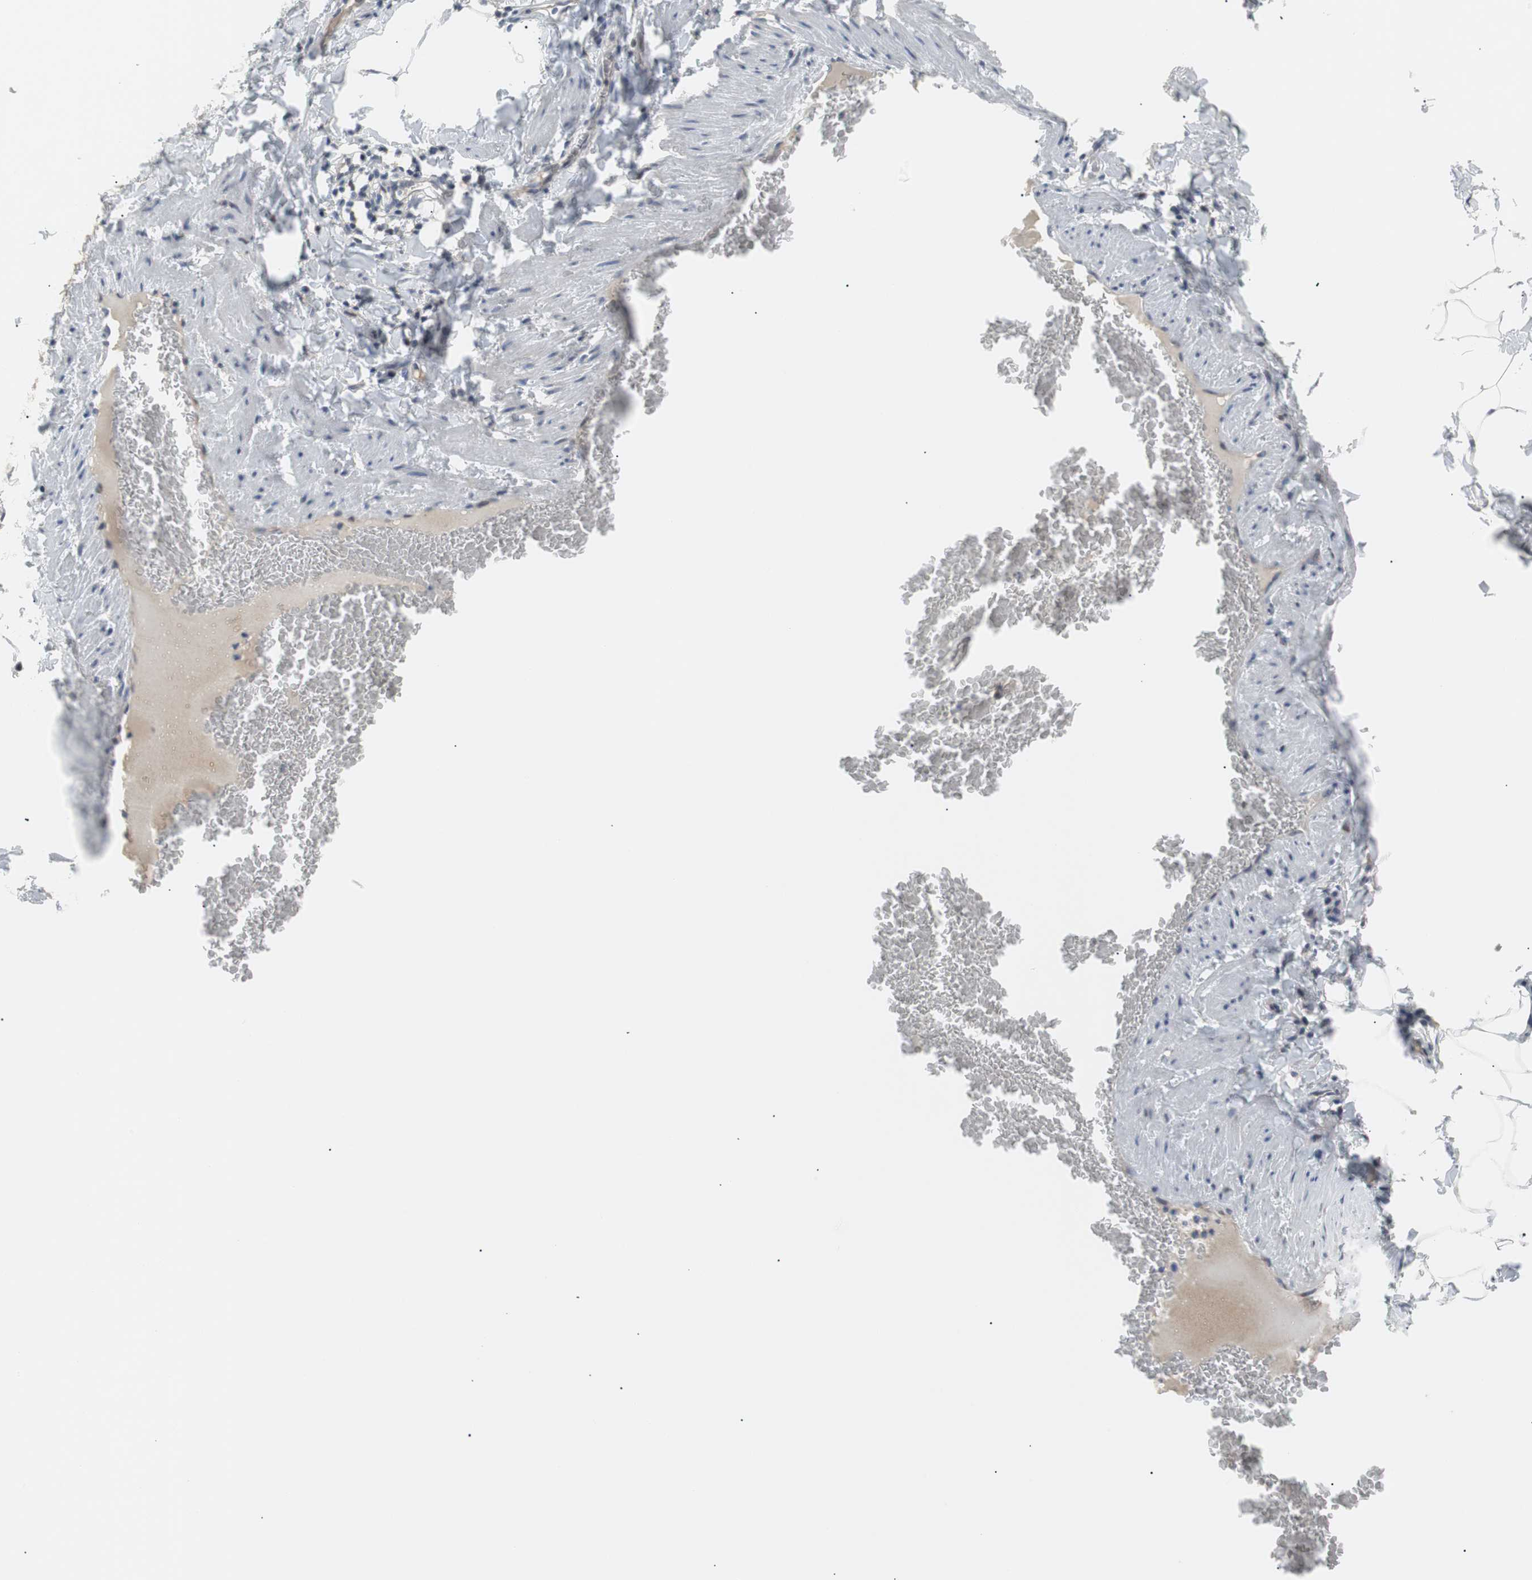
{"staining": {"intensity": "weak", "quantity": "<25%", "location": "none"}, "tissue": "adipose tissue", "cell_type": "Adipocytes", "image_type": "normal", "snomed": [{"axis": "morphology", "description": "Normal tissue, NOS"}, {"axis": "topography", "description": "Vascular tissue"}], "caption": "Adipocytes show no significant protein expression in benign adipose tissue. The staining is performed using DAB brown chromogen with nuclei counter-stained in using hematoxylin.", "gene": "MAP2K4", "patient": {"sex": "male", "age": 41}}